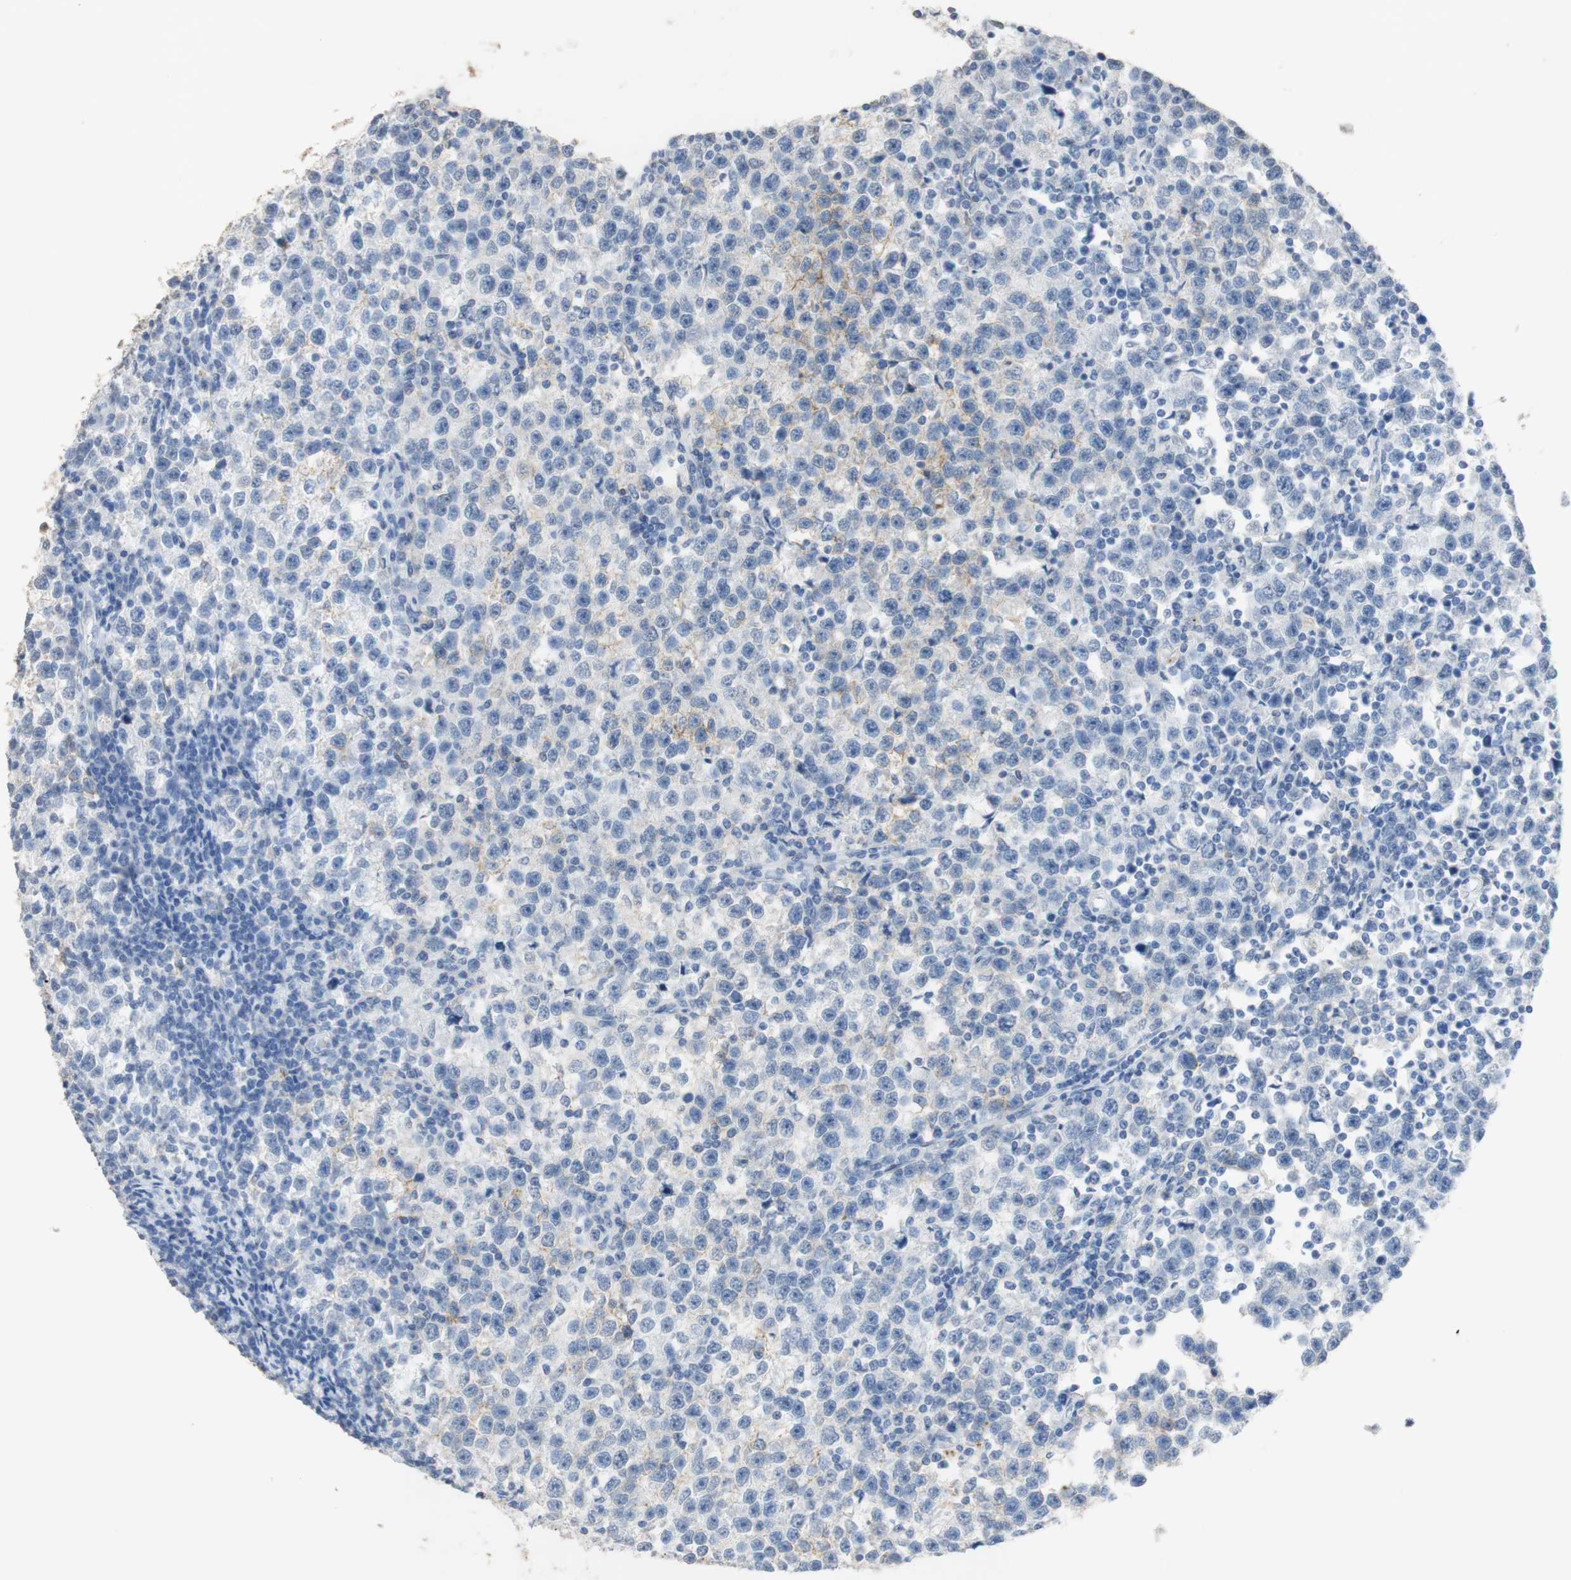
{"staining": {"intensity": "weak", "quantity": "<25%", "location": "cytoplasmic/membranous"}, "tissue": "testis cancer", "cell_type": "Tumor cells", "image_type": "cancer", "snomed": [{"axis": "morphology", "description": "Seminoma, NOS"}, {"axis": "topography", "description": "Testis"}], "caption": "High power microscopy micrograph of an IHC histopathology image of testis seminoma, revealing no significant positivity in tumor cells.", "gene": "L1CAM", "patient": {"sex": "male", "age": 43}}